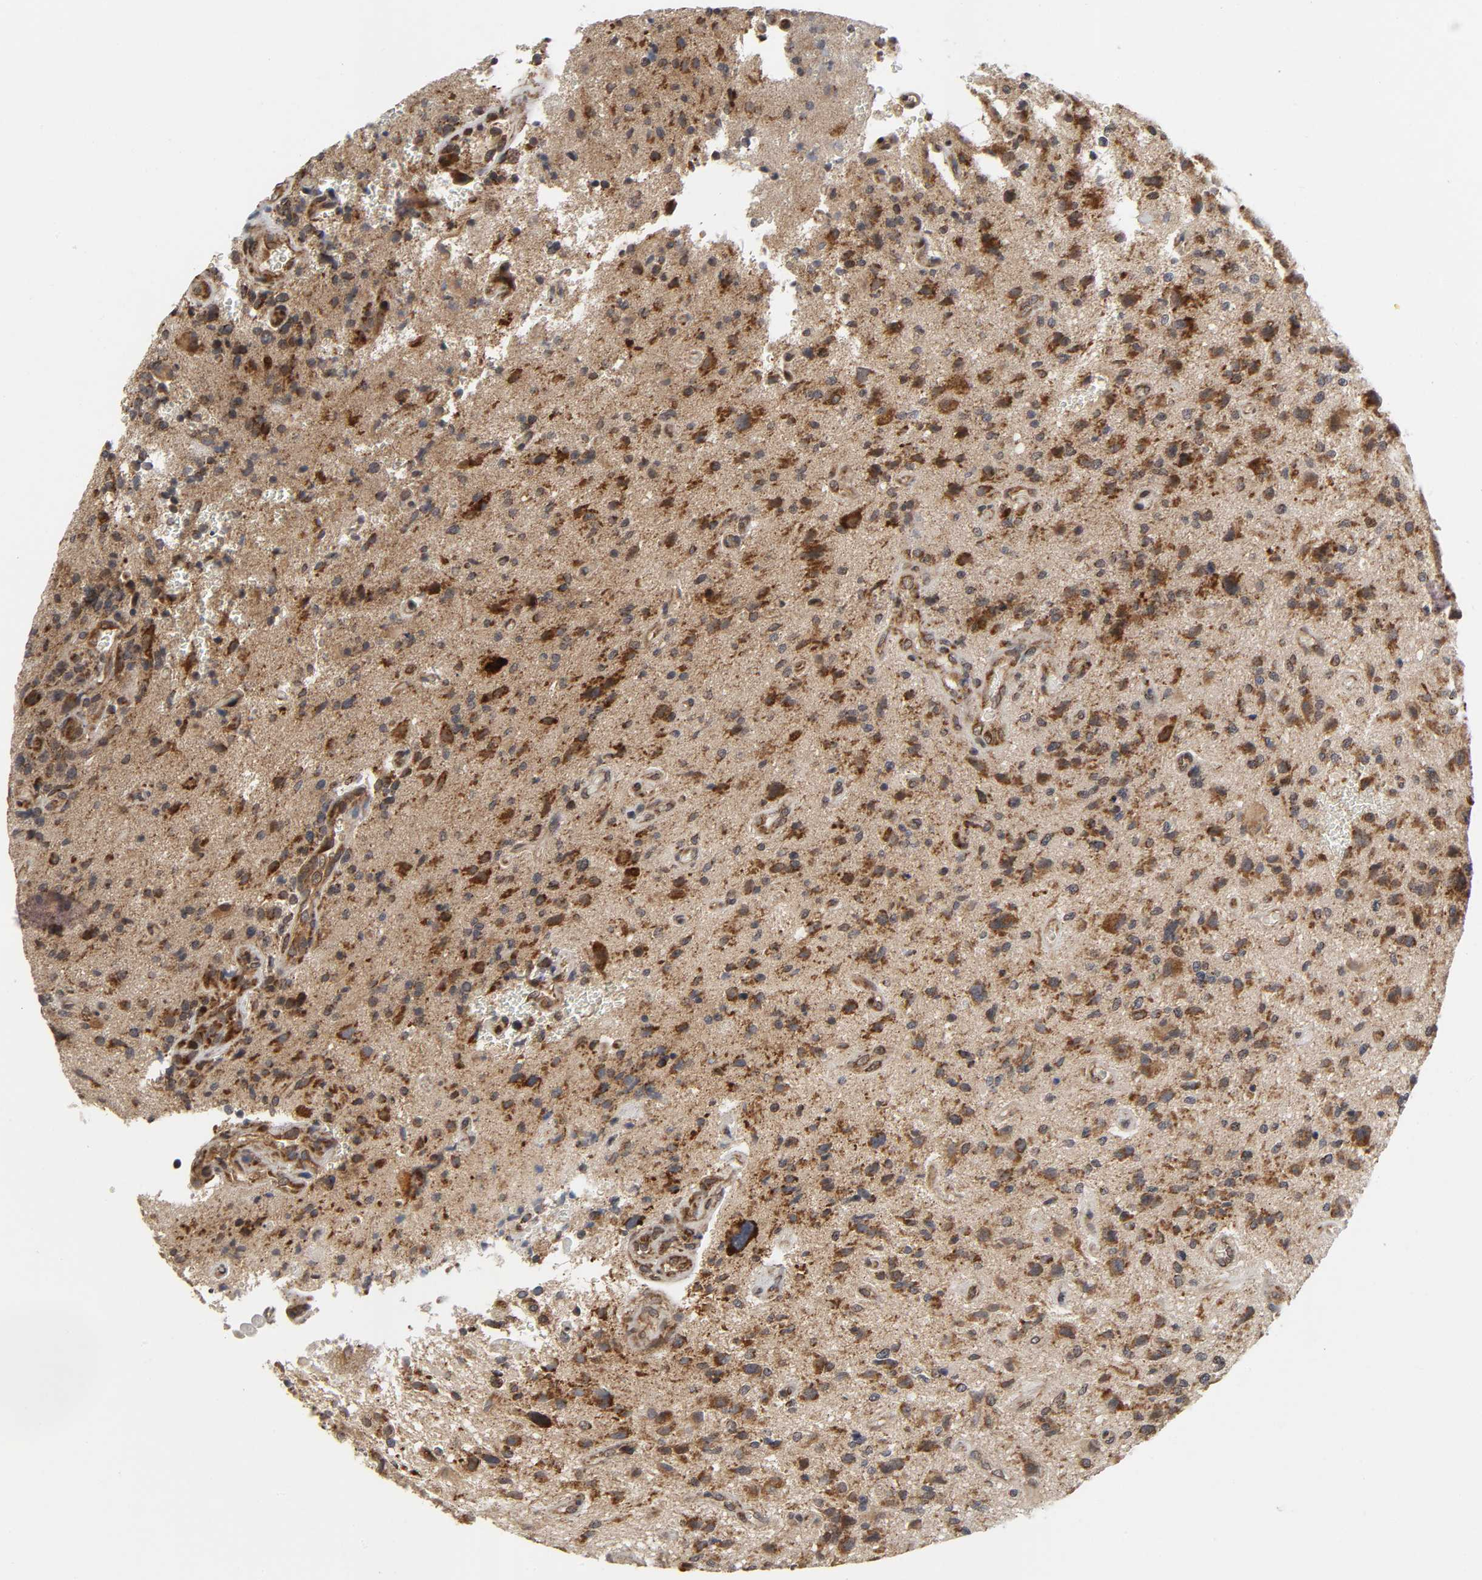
{"staining": {"intensity": "strong", "quantity": ">75%", "location": "cytoplasmic/membranous"}, "tissue": "glioma", "cell_type": "Tumor cells", "image_type": "cancer", "snomed": [{"axis": "morphology", "description": "Normal tissue, NOS"}, {"axis": "morphology", "description": "Glioma, malignant, High grade"}, {"axis": "topography", "description": "Cerebral cortex"}], "caption": "Immunohistochemical staining of malignant glioma (high-grade) reveals strong cytoplasmic/membranous protein positivity in about >75% of tumor cells.", "gene": "SLC30A9", "patient": {"sex": "male", "age": 75}}